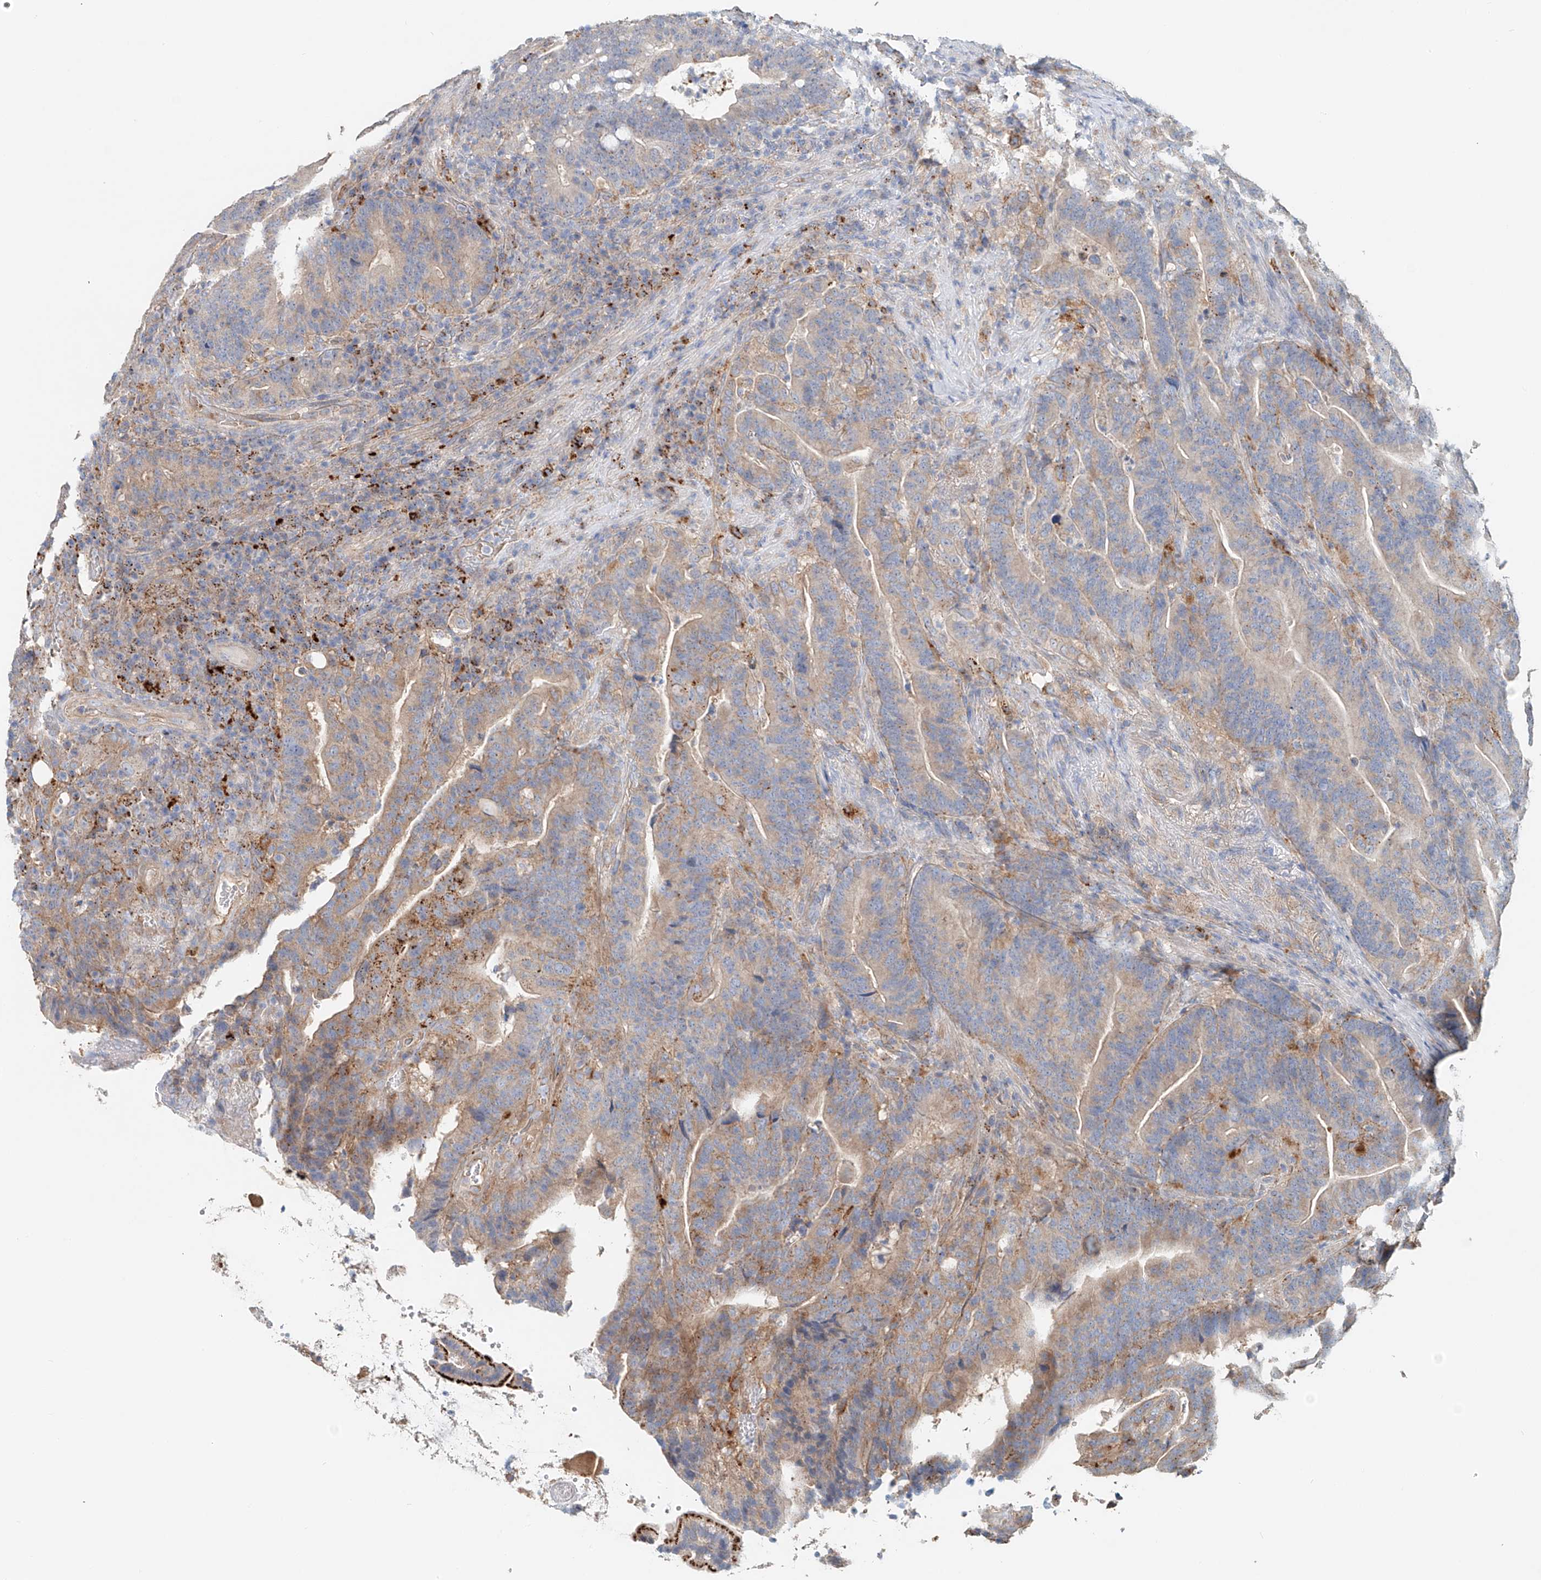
{"staining": {"intensity": "moderate", "quantity": "25%-75%", "location": "cytoplasmic/membranous"}, "tissue": "colorectal cancer", "cell_type": "Tumor cells", "image_type": "cancer", "snomed": [{"axis": "morphology", "description": "Adenocarcinoma, NOS"}, {"axis": "topography", "description": "Colon"}], "caption": "This image shows immunohistochemistry (IHC) staining of human colorectal adenocarcinoma, with medium moderate cytoplasmic/membranous positivity in about 25%-75% of tumor cells.", "gene": "TRIM47", "patient": {"sex": "female", "age": 66}}